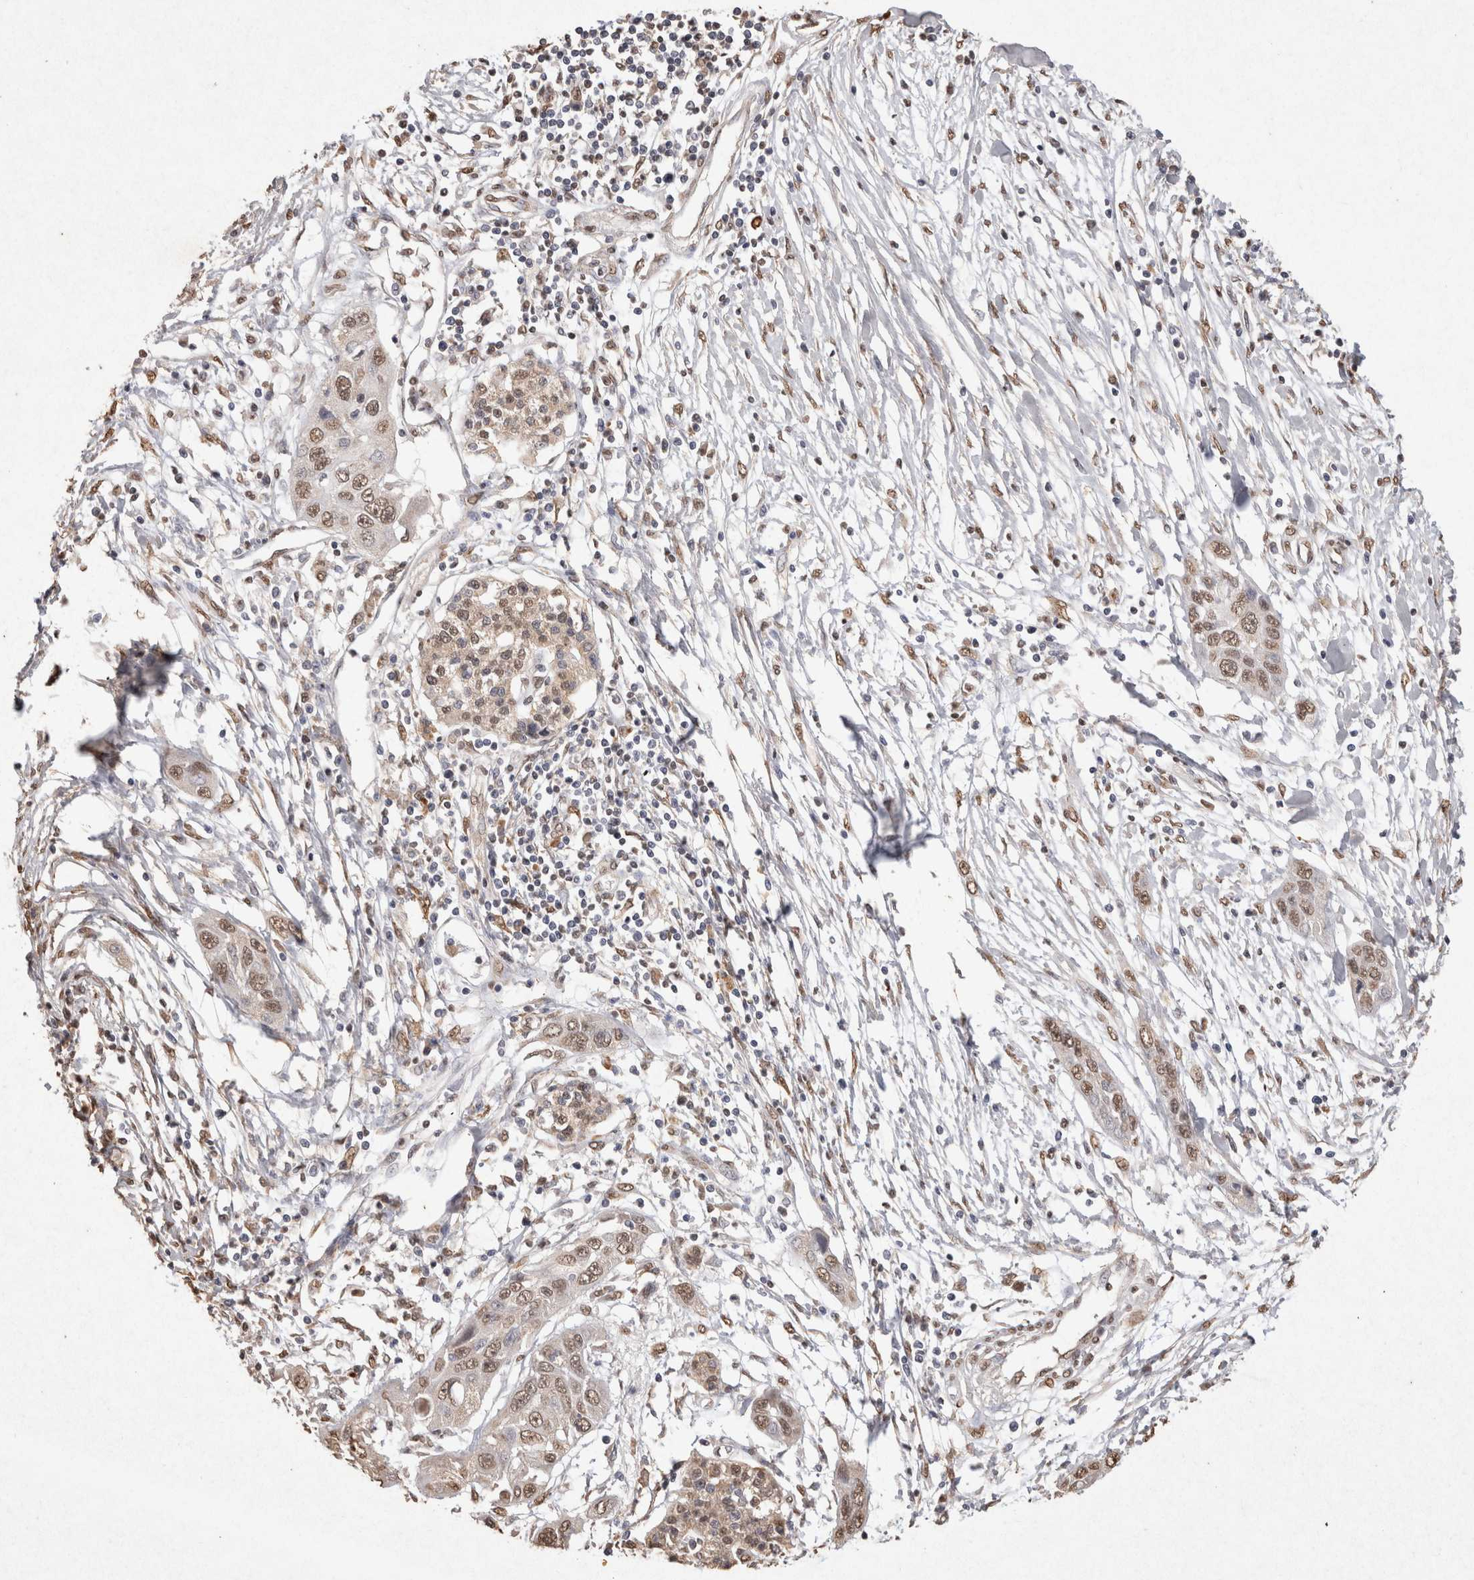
{"staining": {"intensity": "moderate", "quantity": ">75%", "location": "nuclear"}, "tissue": "pancreatic cancer", "cell_type": "Tumor cells", "image_type": "cancer", "snomed": [{"axis": "morphology", "description": "Adenocarcinoma, NOS"}, {"axis": "topography", "description": "Pancreas"}], "caption": "A micrograph of adenocarcinoma (pancreatic) stained for a protein shows moderate nuclear brown staining in tumor cells.", "gene": "MLX", "patient": {"sex": "female", "age": 70}}